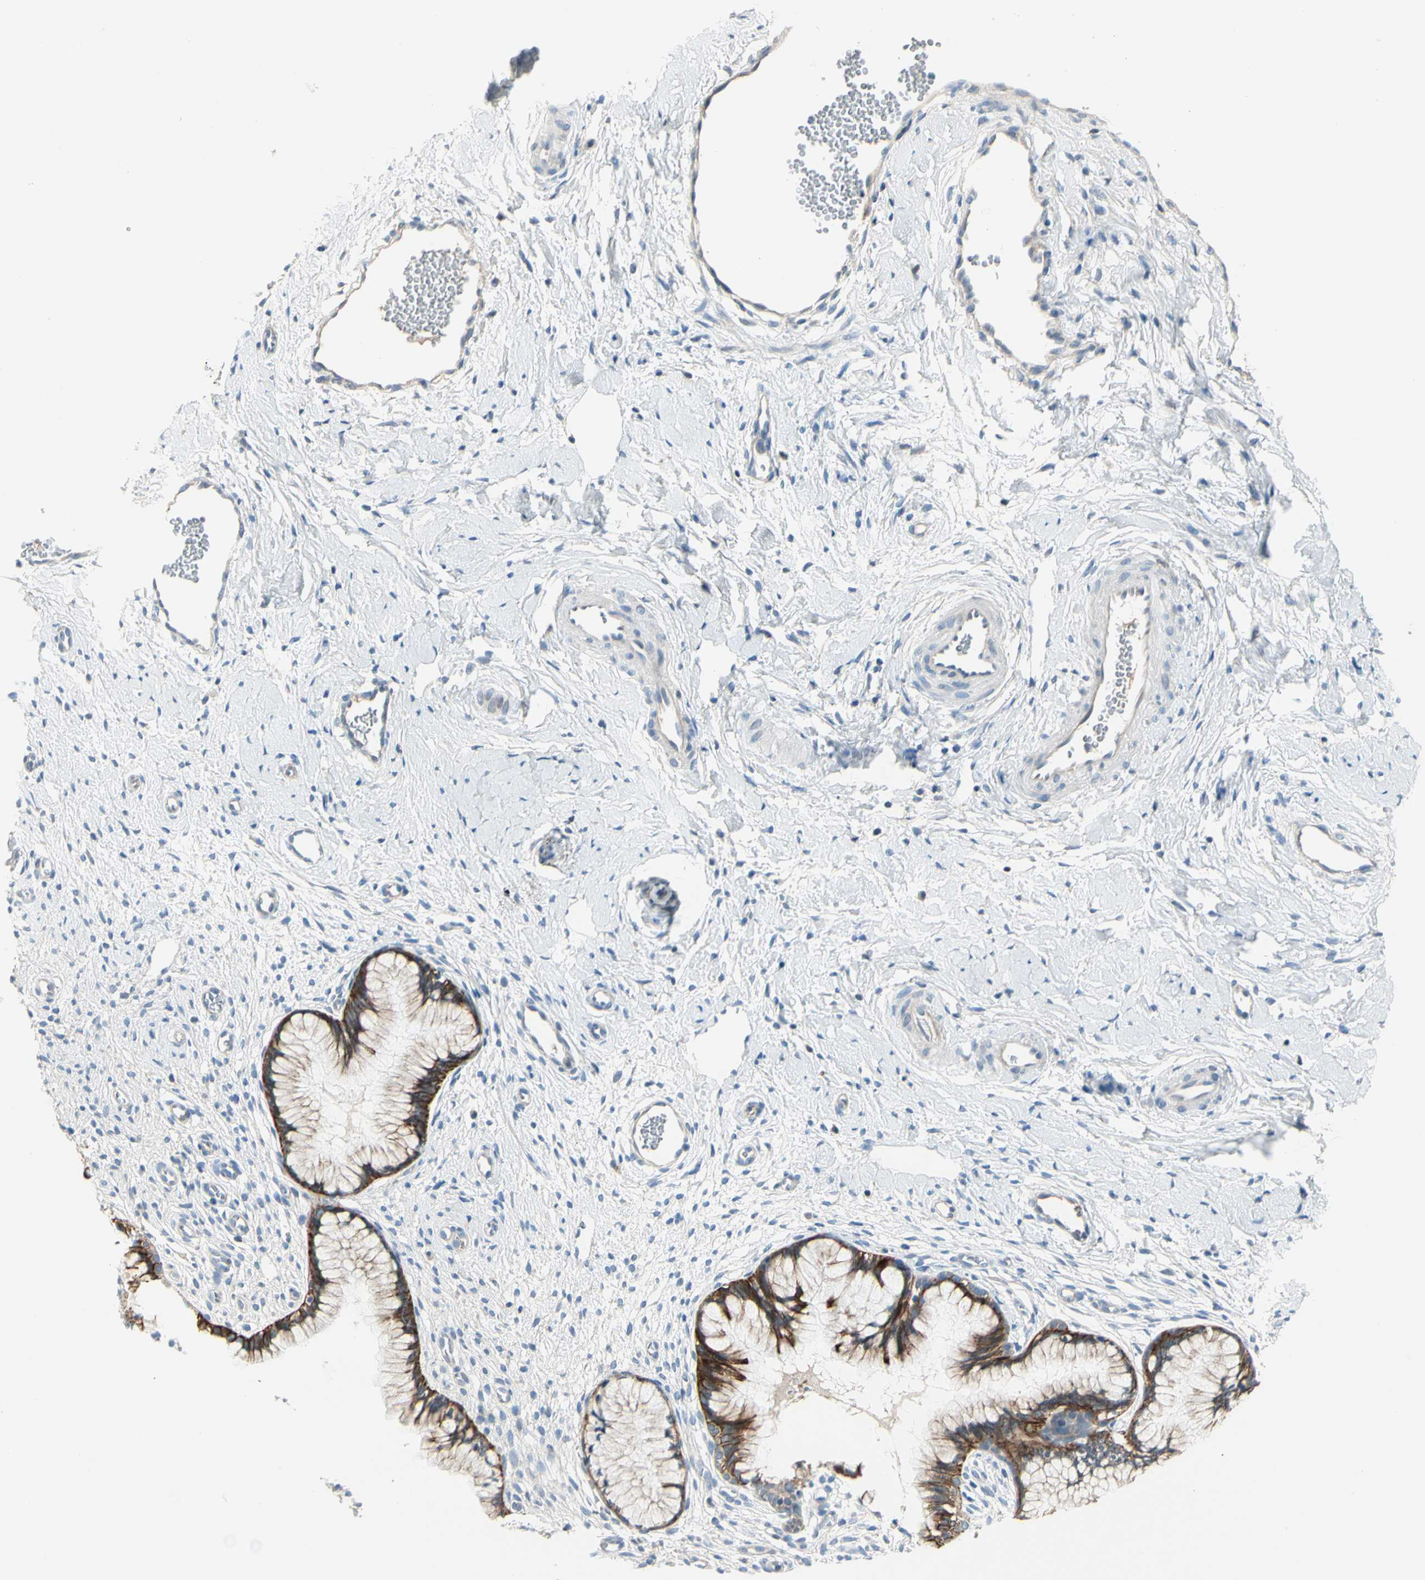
{"staining": {"intensity": "strong", "quantity": ">75%", "location": "cytoplasmic/membranous"}, "tissue": "cervix", "cell_type": "Glandular cells", "image_type": "normal", "snomed": [{"axis": "morphology", "description": "Normal tissue, NOS"}, {"axis": "topography", "description": "Cervix"}], "caption": "Unremarkable cervix reveals strong cytoplasmic/membranous staining in about >75% of glandular cells The staining was performed using DAB (3,3'-diaminobenzidine), with brown indicating positive protein expression. Nuclei are stained blue with hematoxylin..", "gene": "DUSP12", "patient": {"sex": "female", "age": 65}}